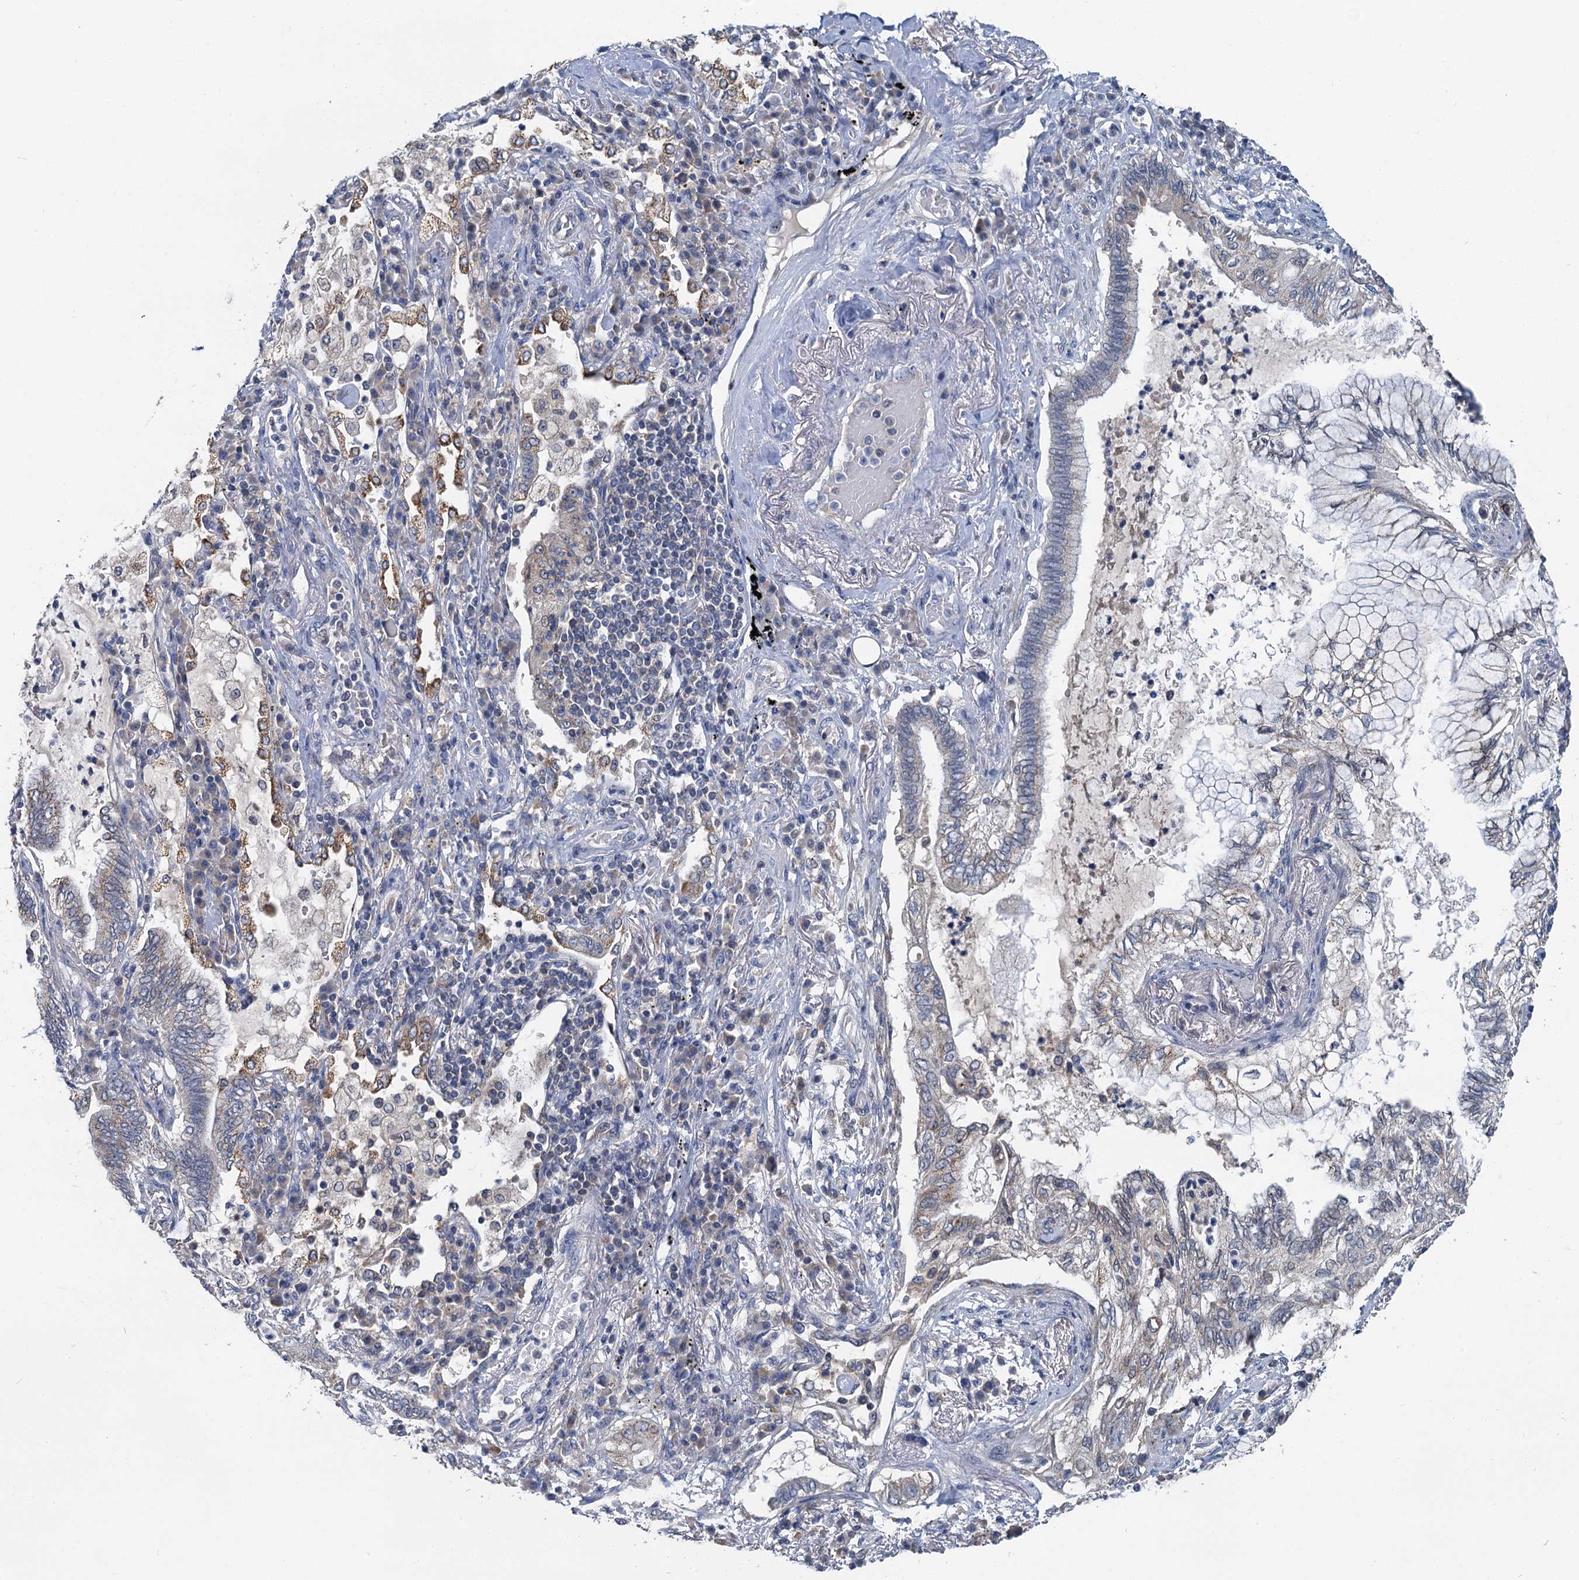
{"staining": {"intensity": "weak", "quantity": "<25%", "location": "cytoplasmic/membranous"}, "tissue": "bronchus", "cell_type": "Respiratory epithelial cells", "image_type": "normal", "snomed": [{"axis": "morphology", "description": "Normal tissue, NOS"}, {"axis": "morphology", "description": "Adenocarcinoma, NOS"}, {"axis": "topography", "description": "Bronchus"}, {"axis": "topography", "description": "Lung"}], "caption": "A high-resolution image shows IHC staining of benign bronchus, which demonstrates no significant positivity in respiratory epithelial cells.", "gene": "SPINK9", "patient": {"sex": "female", "age": 70}}